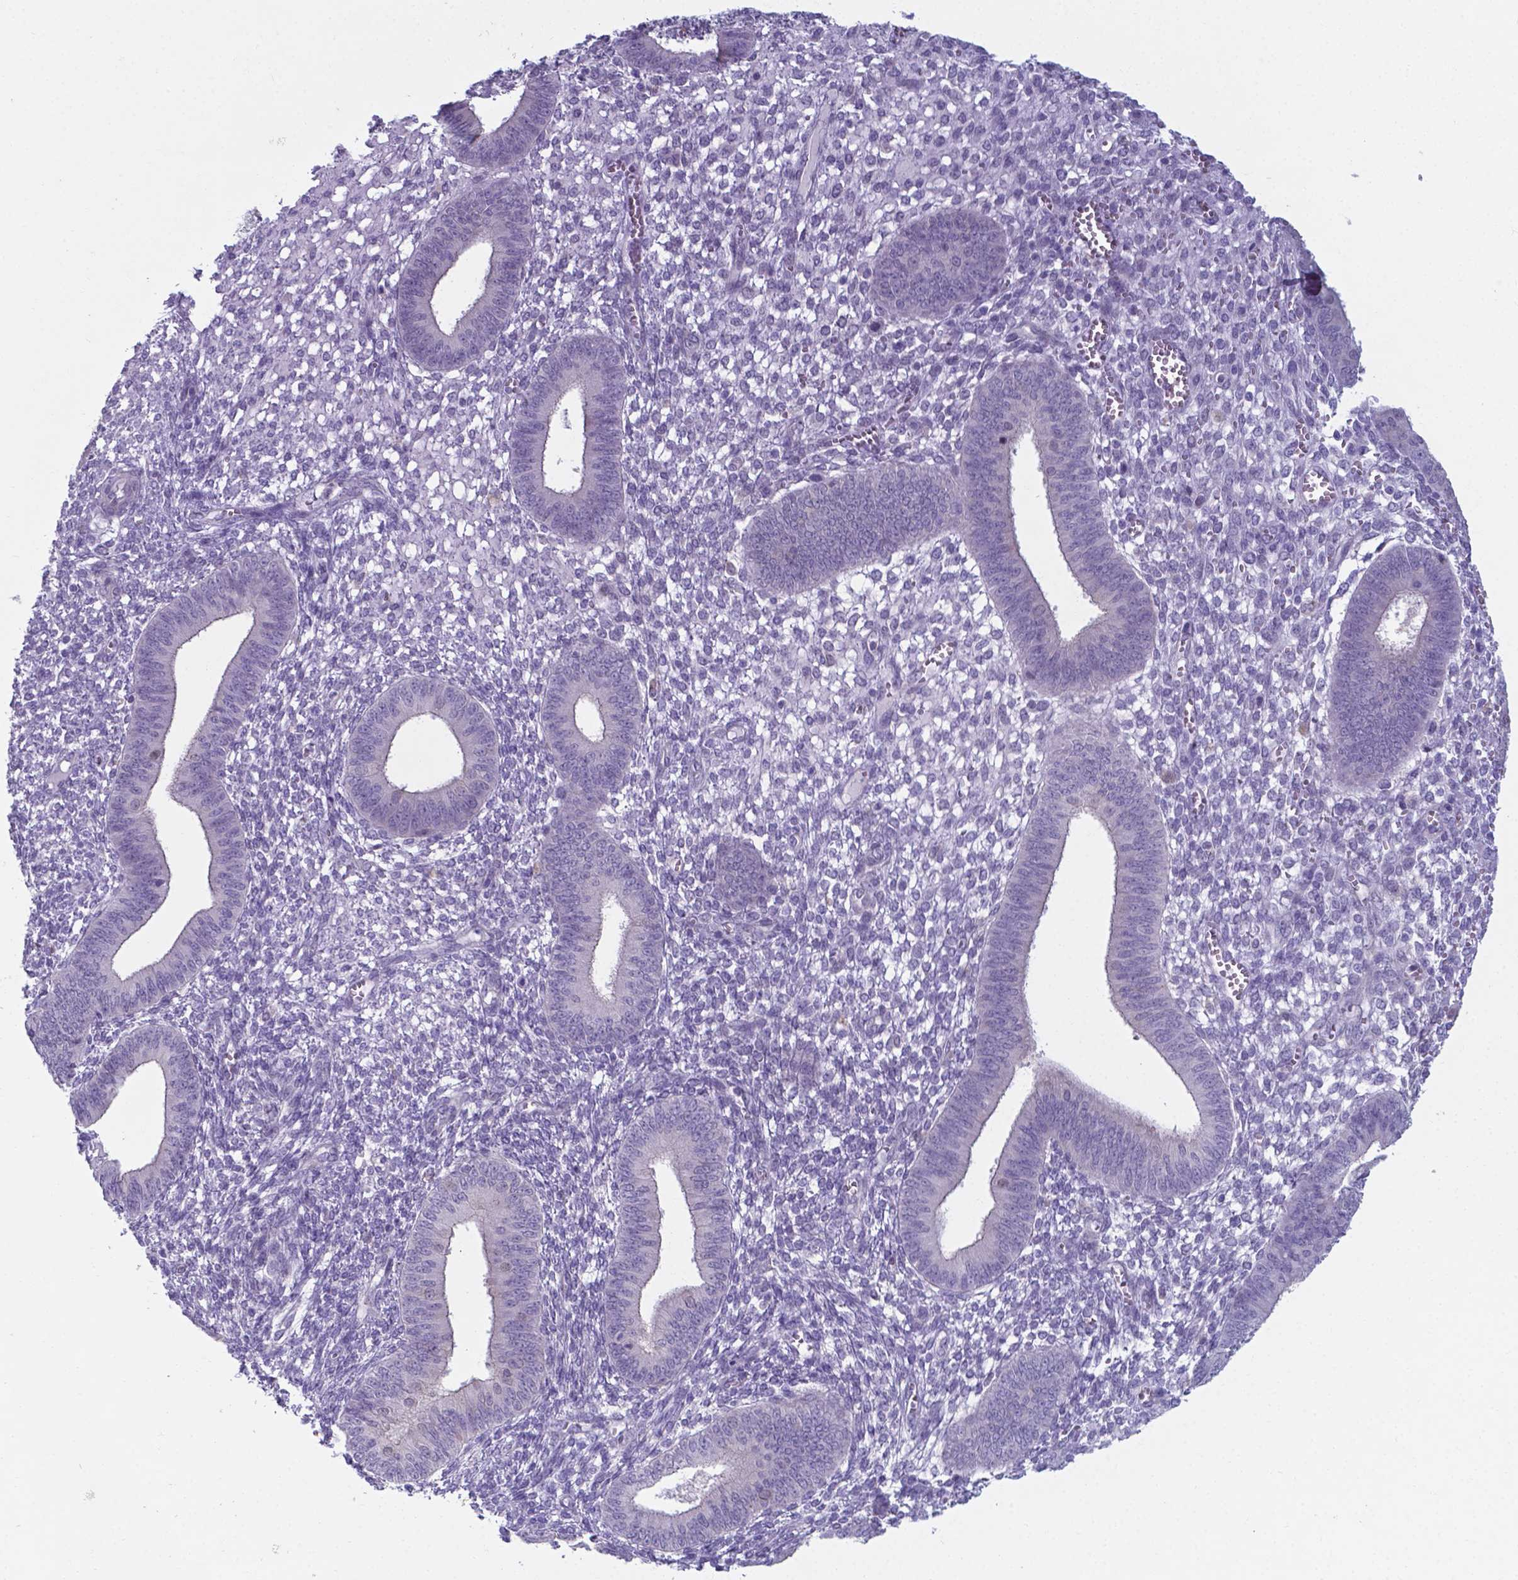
{"staining": {"intensity": "negative", "quantity": "none", "location": "none"}, "tissue": "endometrium", "cell_type": "Cells in endometrial stroma", "image_type": "normal", "snomed": [{"axis": "morphology", "description": "Normal tissue, NOS"}, {"axis": "topography", "description": "Endometrium"}], "caption": "Immunohistochemistry of benign endometrium displays no positivity in cells in endometrial stroma.", "gene": "AP5B1", "patient": {"sex": "female", "age": 42}}